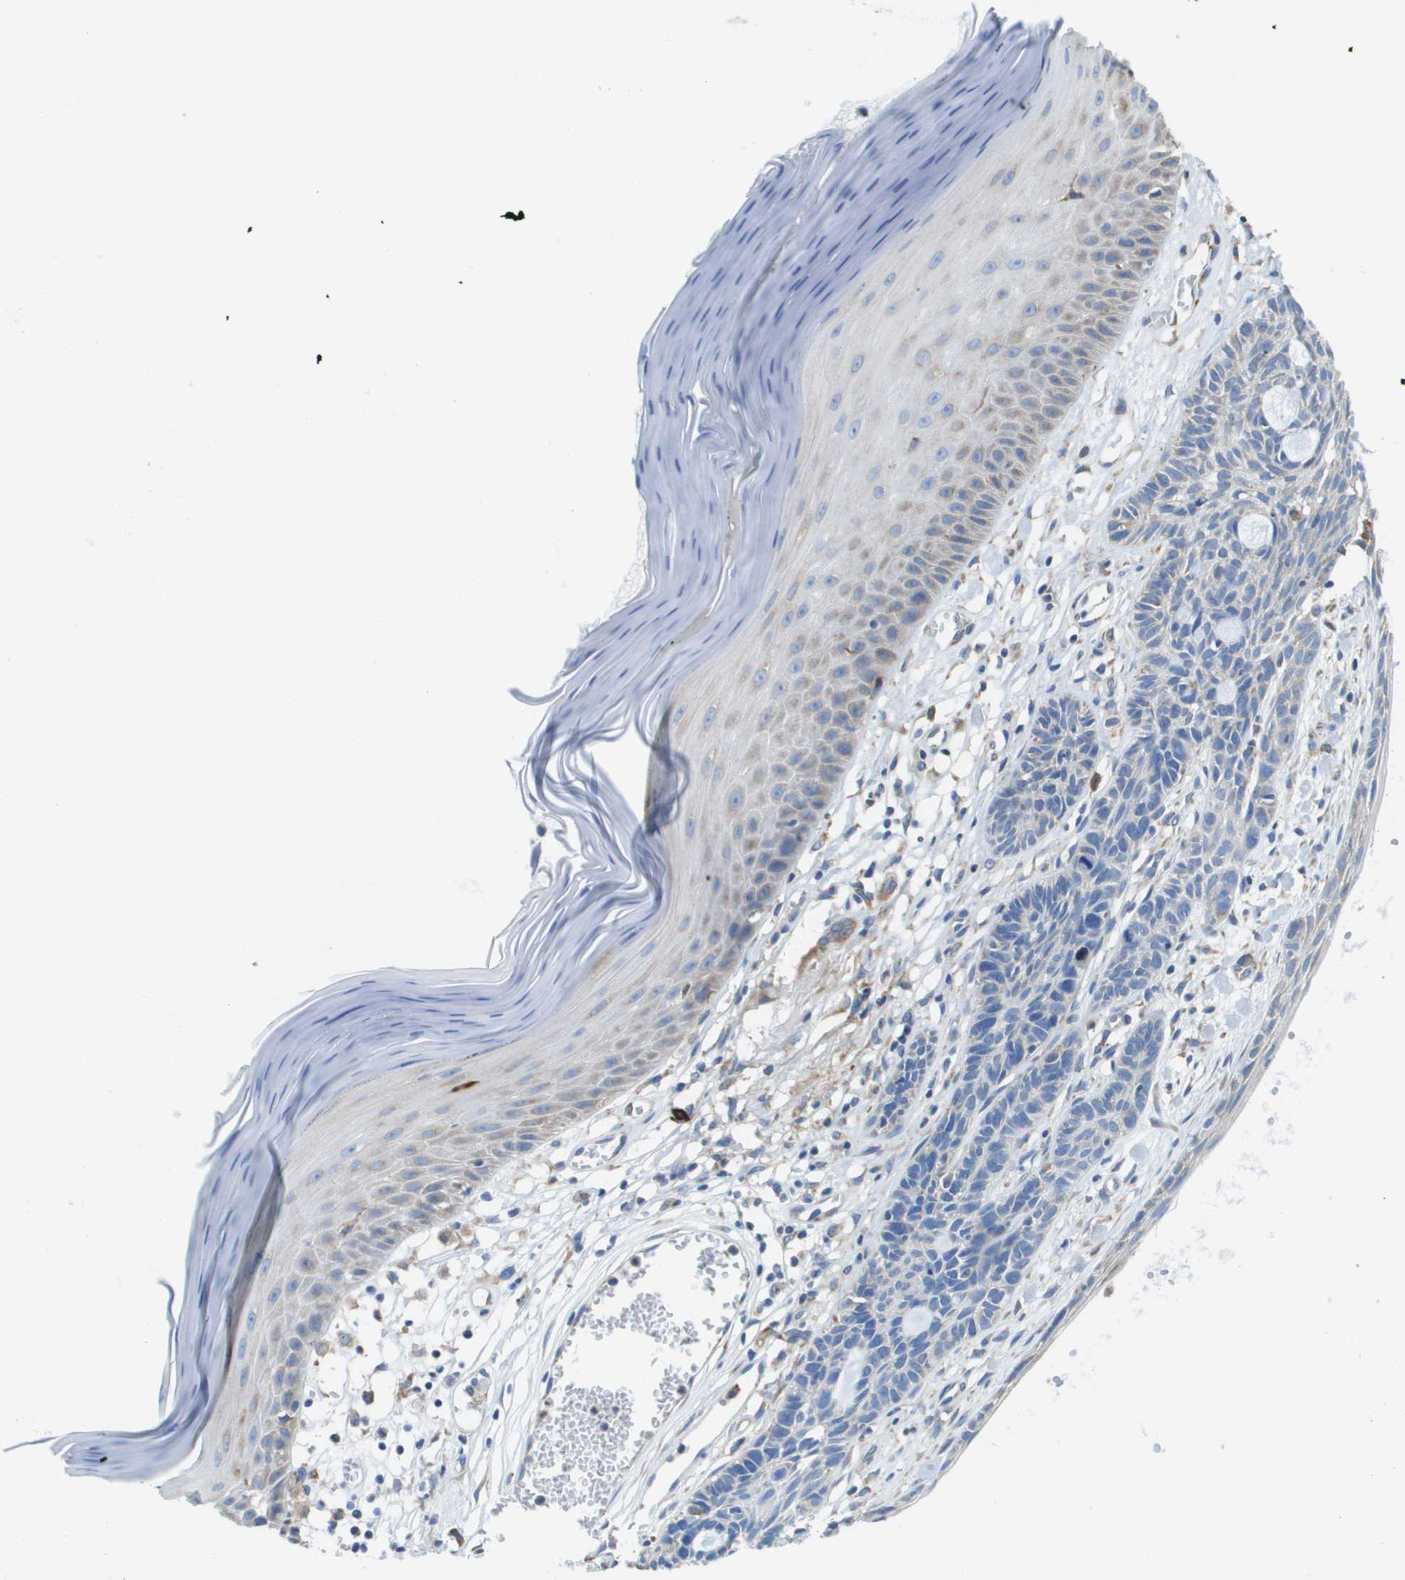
{"staining": {"intensity": "negative", "quantity": "none", "location": "none"}, "tissue": "skin cancer", "cell_type": "Tumor cells", "image_type": "cancer", "snomed": [{"axis": "morphology", "description": "Basal cell carcinoma"}, {"axis": "topography", "description": "Skin"}], "caption": "Immunohistochemical staining of human skin cancer (basal cell carcinoma) demonstrates no significant positivity in tumor cells.", "gene": "SDR42E1", "patient": {"sex": "male", "age": 84}}